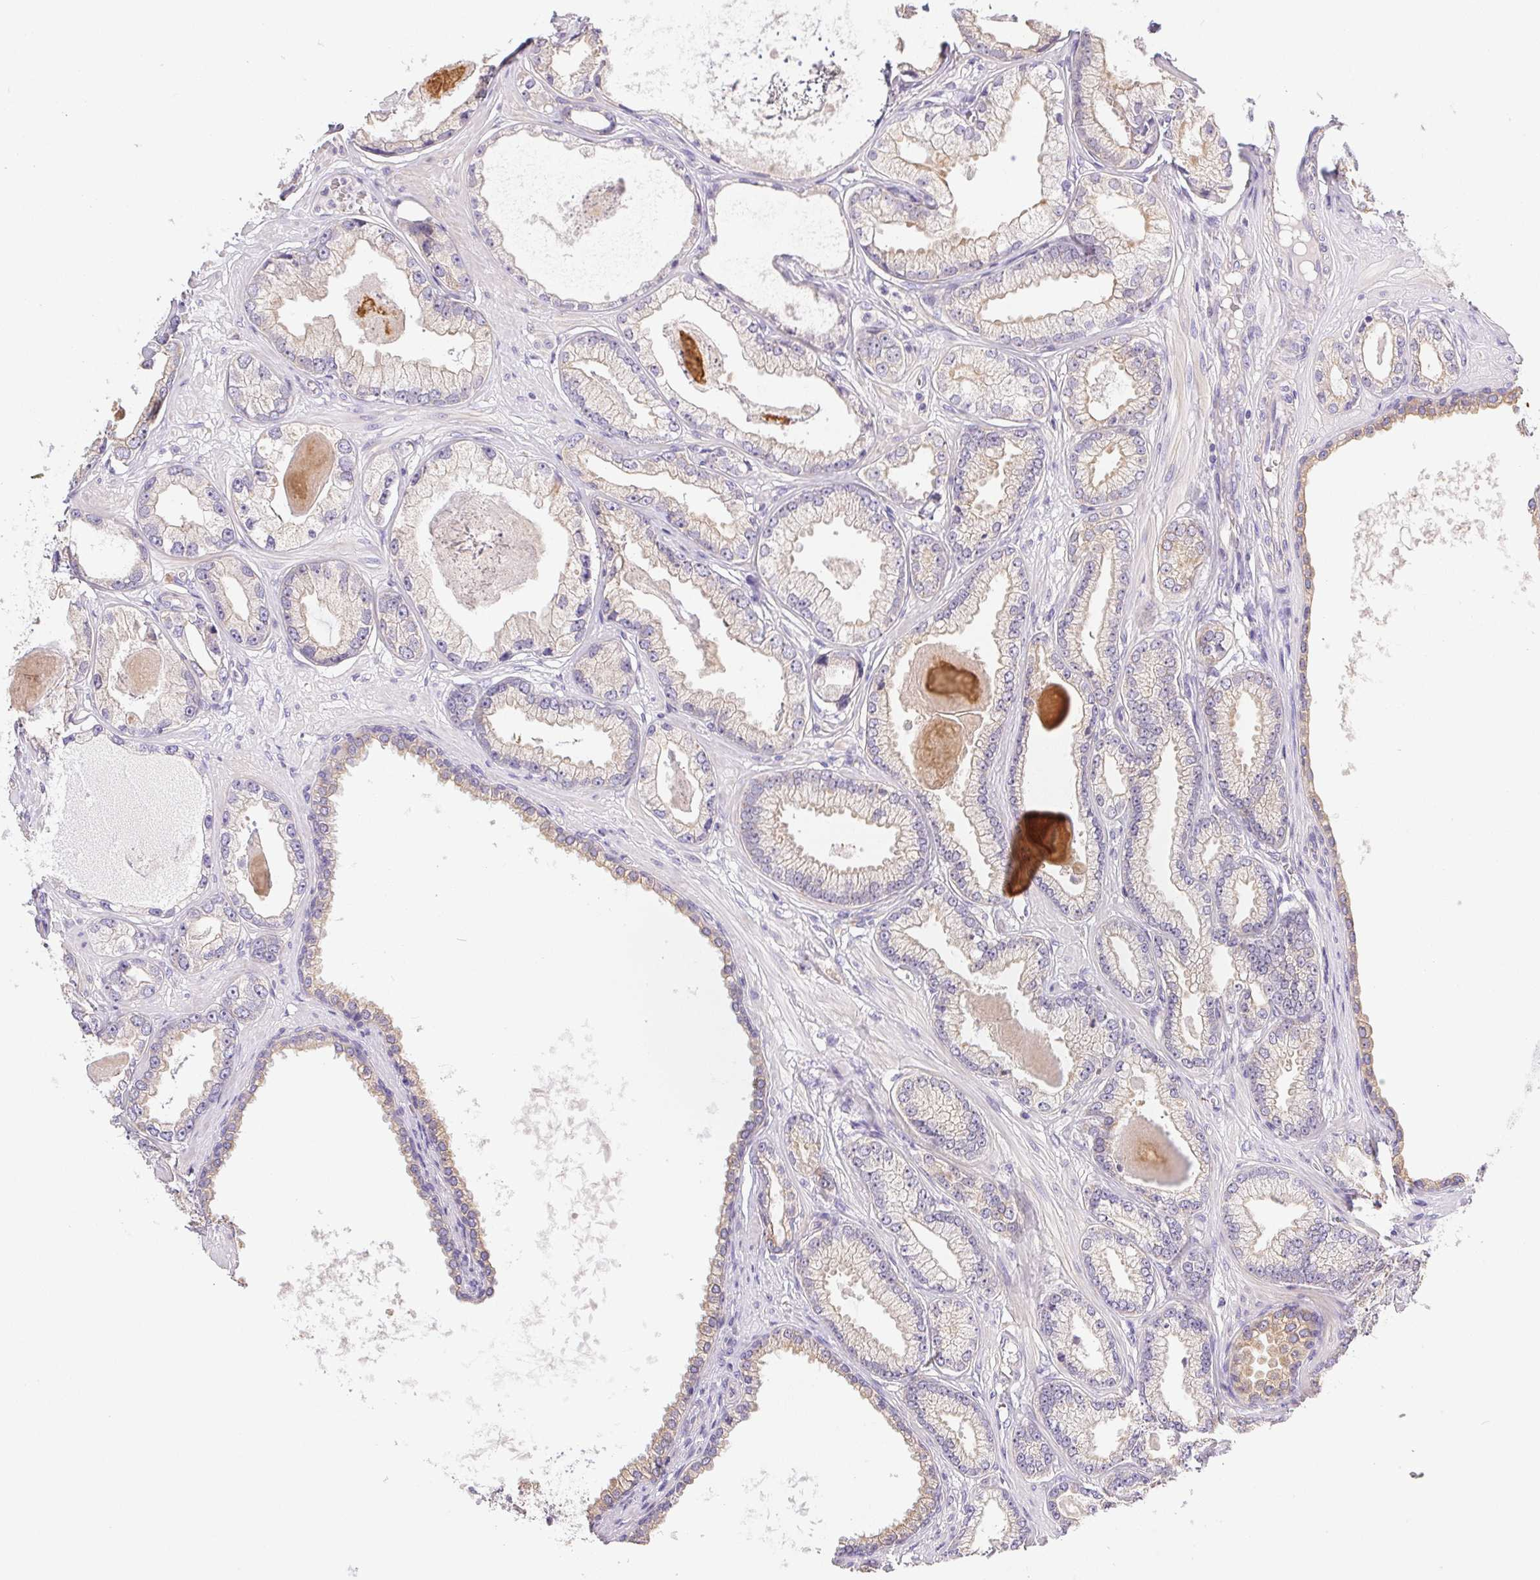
{"staining": {"intensity": "negative", "quantity": "none", "location": "none"}, "tissue": "prostate cancer", "cell_type": "Tumor cells", "image_type": "cancer", "snomed": [{"axis": "morphology", "description": "Adenocarcinoma, Low grade"}, {"axis": "topography", "description": "Prostate"}], "caption": "The photomicrograph displays no significant positivity in tumor cells of prostate cancer.", "gene": "SLC17A7", "patient": {"sex": "male", "age": 64}}